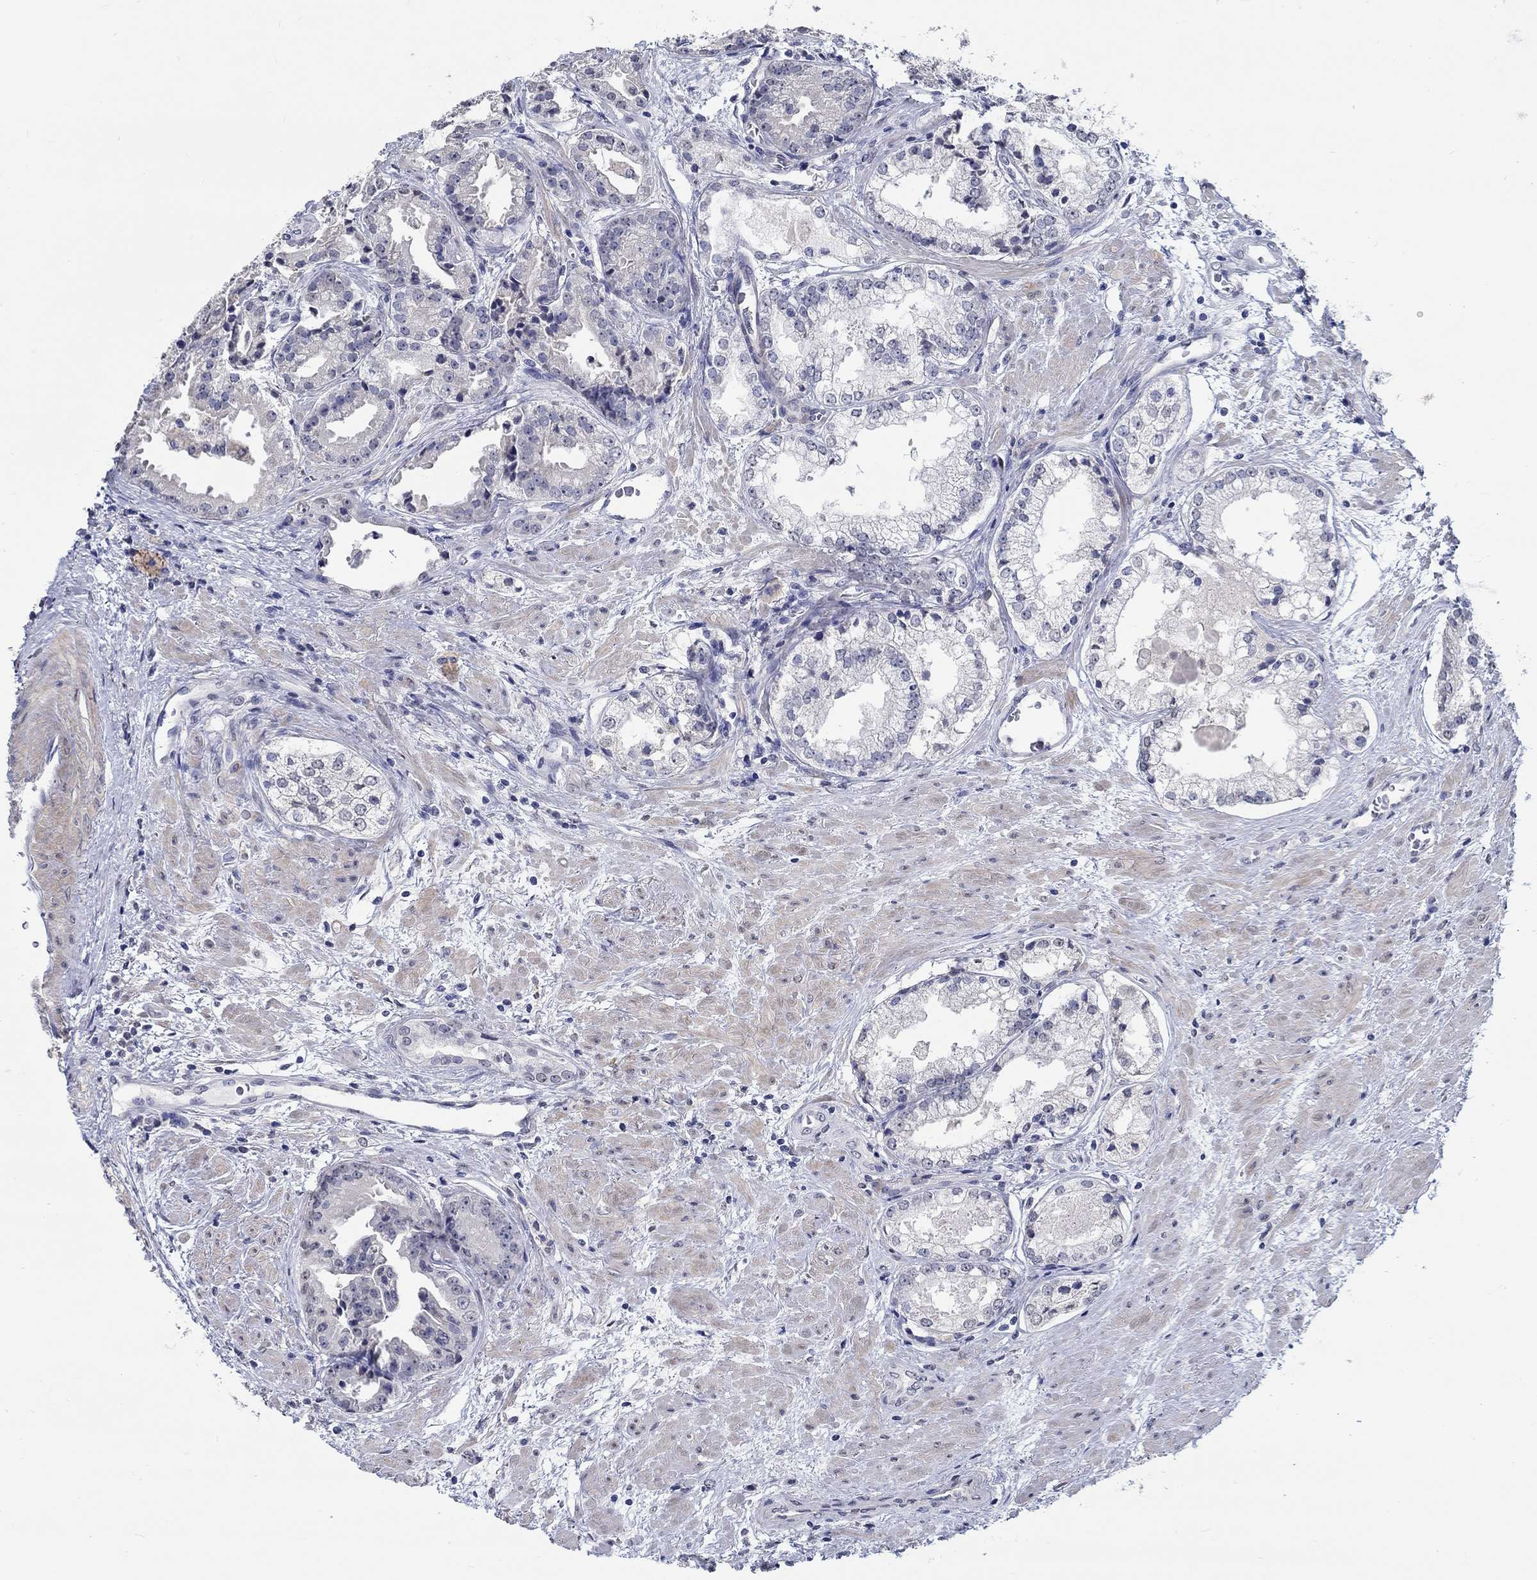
{"staining": {"intensity": "negative", "quantity": "none", "location": "none"}, "tissue": "prostate cancer", "cell_type": "Tumor cells", "image_type": "cancer", "snomed": [{"axis": "morphology", "description": "Adenocarcinoma, NOS"}, {"axis": "morphology", "description": "Adenocarcinoma, High grade"}, {"axis": "topography", "description": "Prostate"}], "caption": "Immunohistochemistry of human prostate high-grade adenocarcinoma exhibits no staining in tumor cells.", "gene": "PDE1B", "patient": {"sex": "male", "age": 64}}